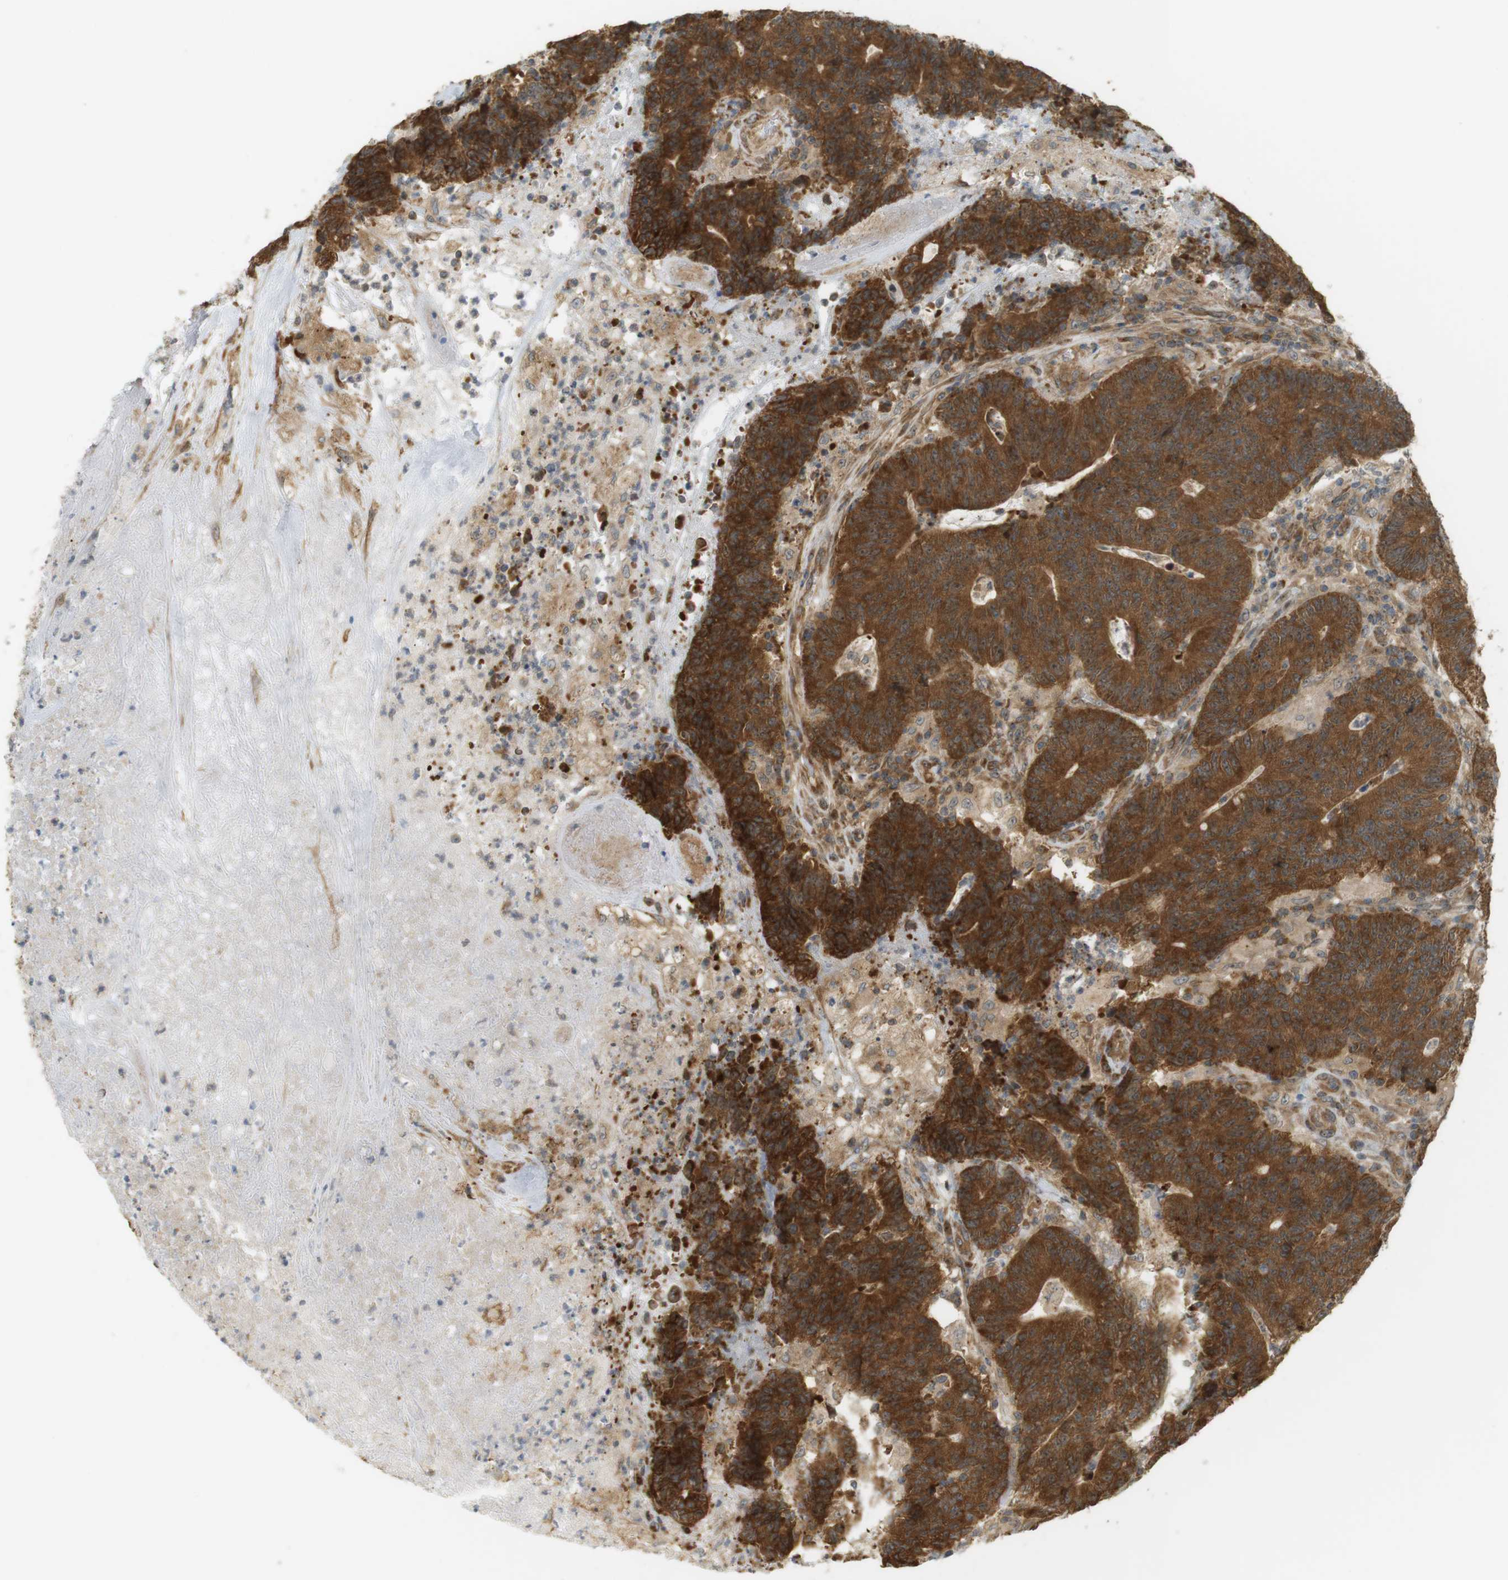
{"staining": {"intensity": "strong", "quantity": ">75%", "location": "cytoplasmic/membranous,nuclear"}, "tissue": "colorectal cancer", "cell_type": "Tumor cells", "image_type": "cancer", "snomed": [{"axis": "morphology", "description": "Normal tissue, NOS"}, {"axis": "morphology", "description": "Adenocarcinoma, NOS"}, {"axis": "topography", "description": "Colon"}], "caption": "Protein staining demonstrates strong cytoplasmic/membranous and nuclear staining in about >75% of tumor cells in colorectal adenocarcinoma.", "gene": "PA2G4", "patient": {"sex": "female", "age": 75}}